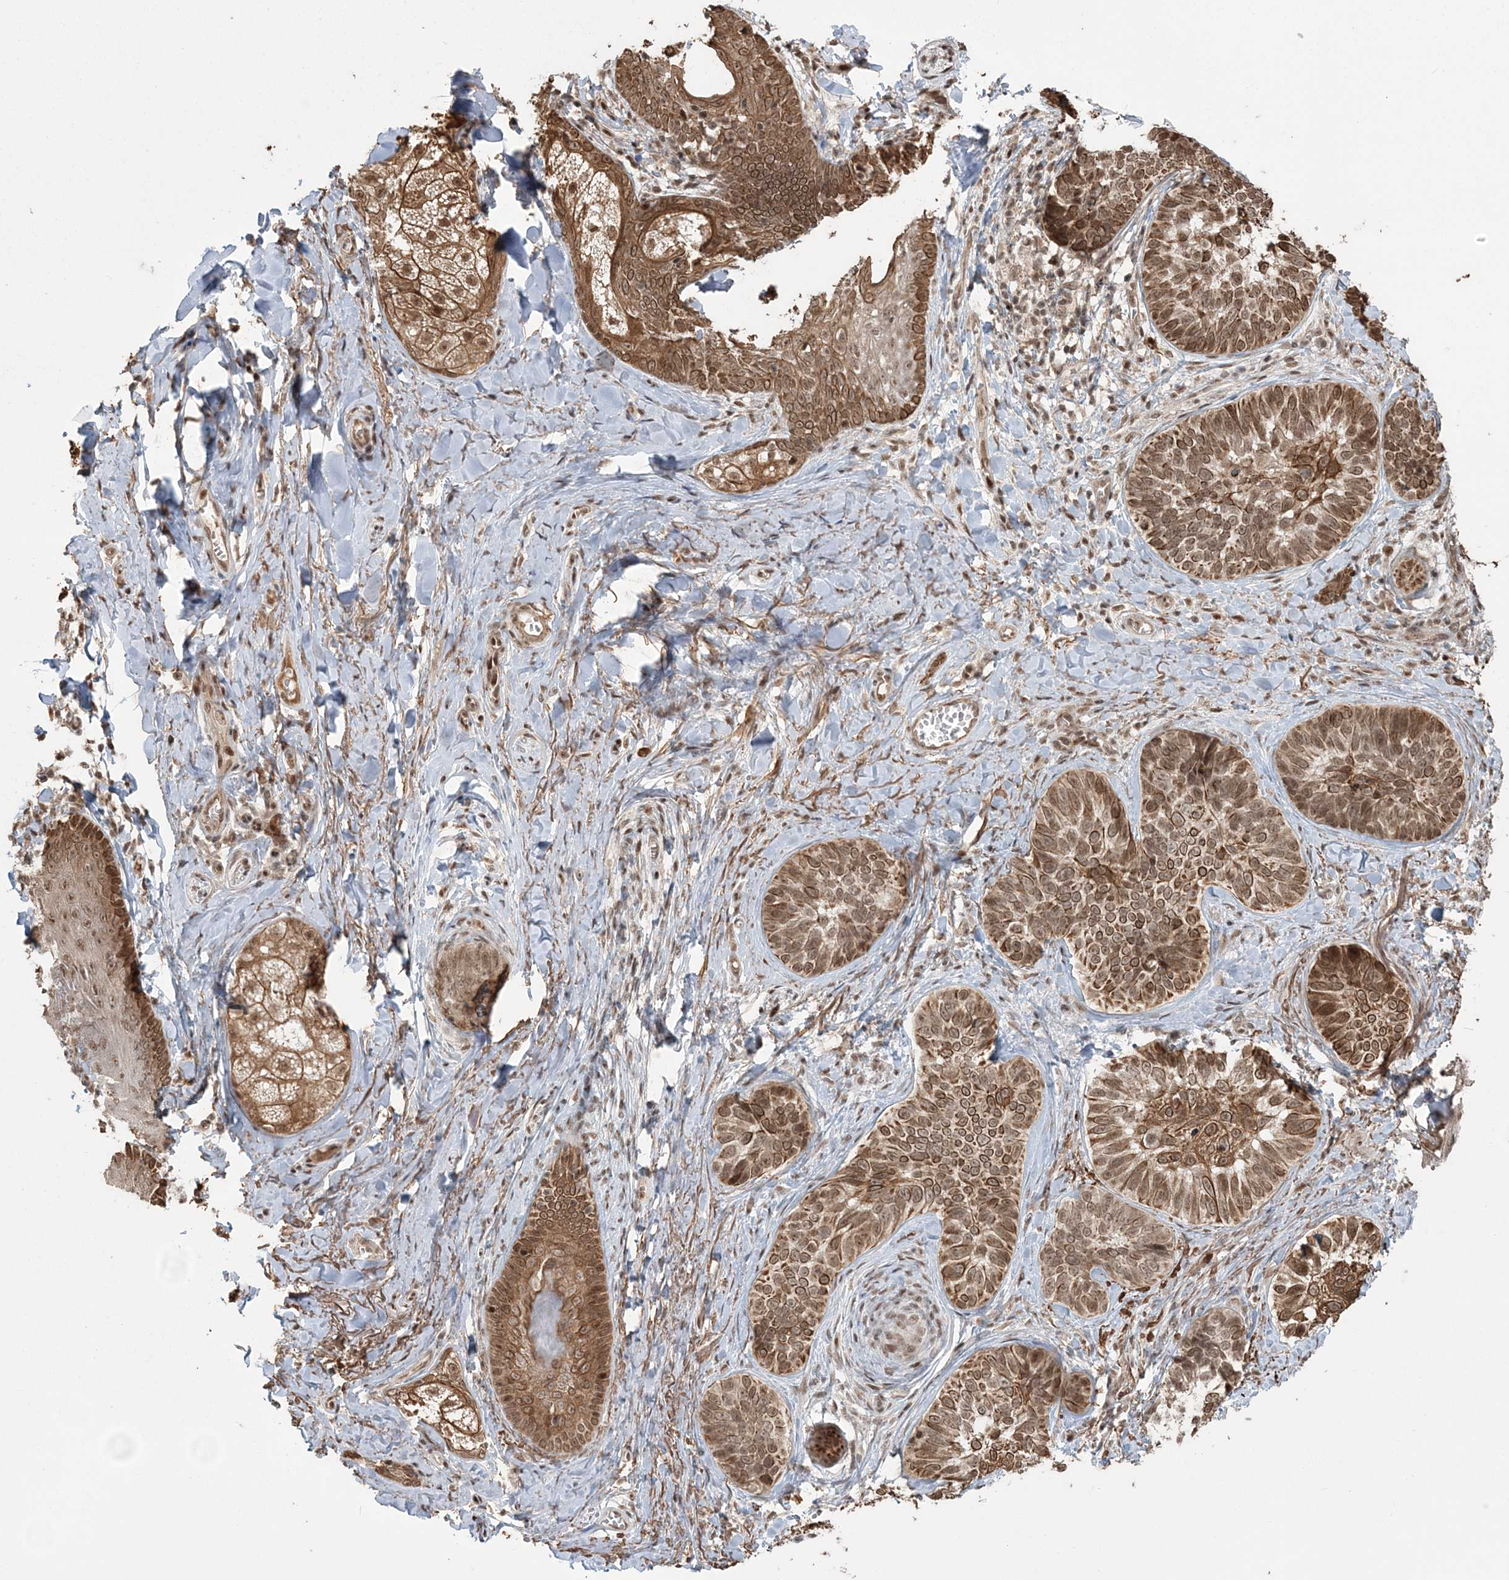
{"staining": {"intensity": "moderate", "quantity": ">75%", "location": "cytoplasmic/membranous,nuclear"}, "tissue": "skin cancer", "cell_type": "Tumor cells", "image_type": "cancer", "snomed": [{"axis": "morphology", "description": "Basal cell carcinoma"}, {"axis": "topography", "description": "Skin"}], "caption": "Human basal cell carcinoma (skin) stained with a protein marker reveals moderate staining in tumor cells.", "gene": "EPB41L4A", "patient": {"sex": "male", "age": 62}}